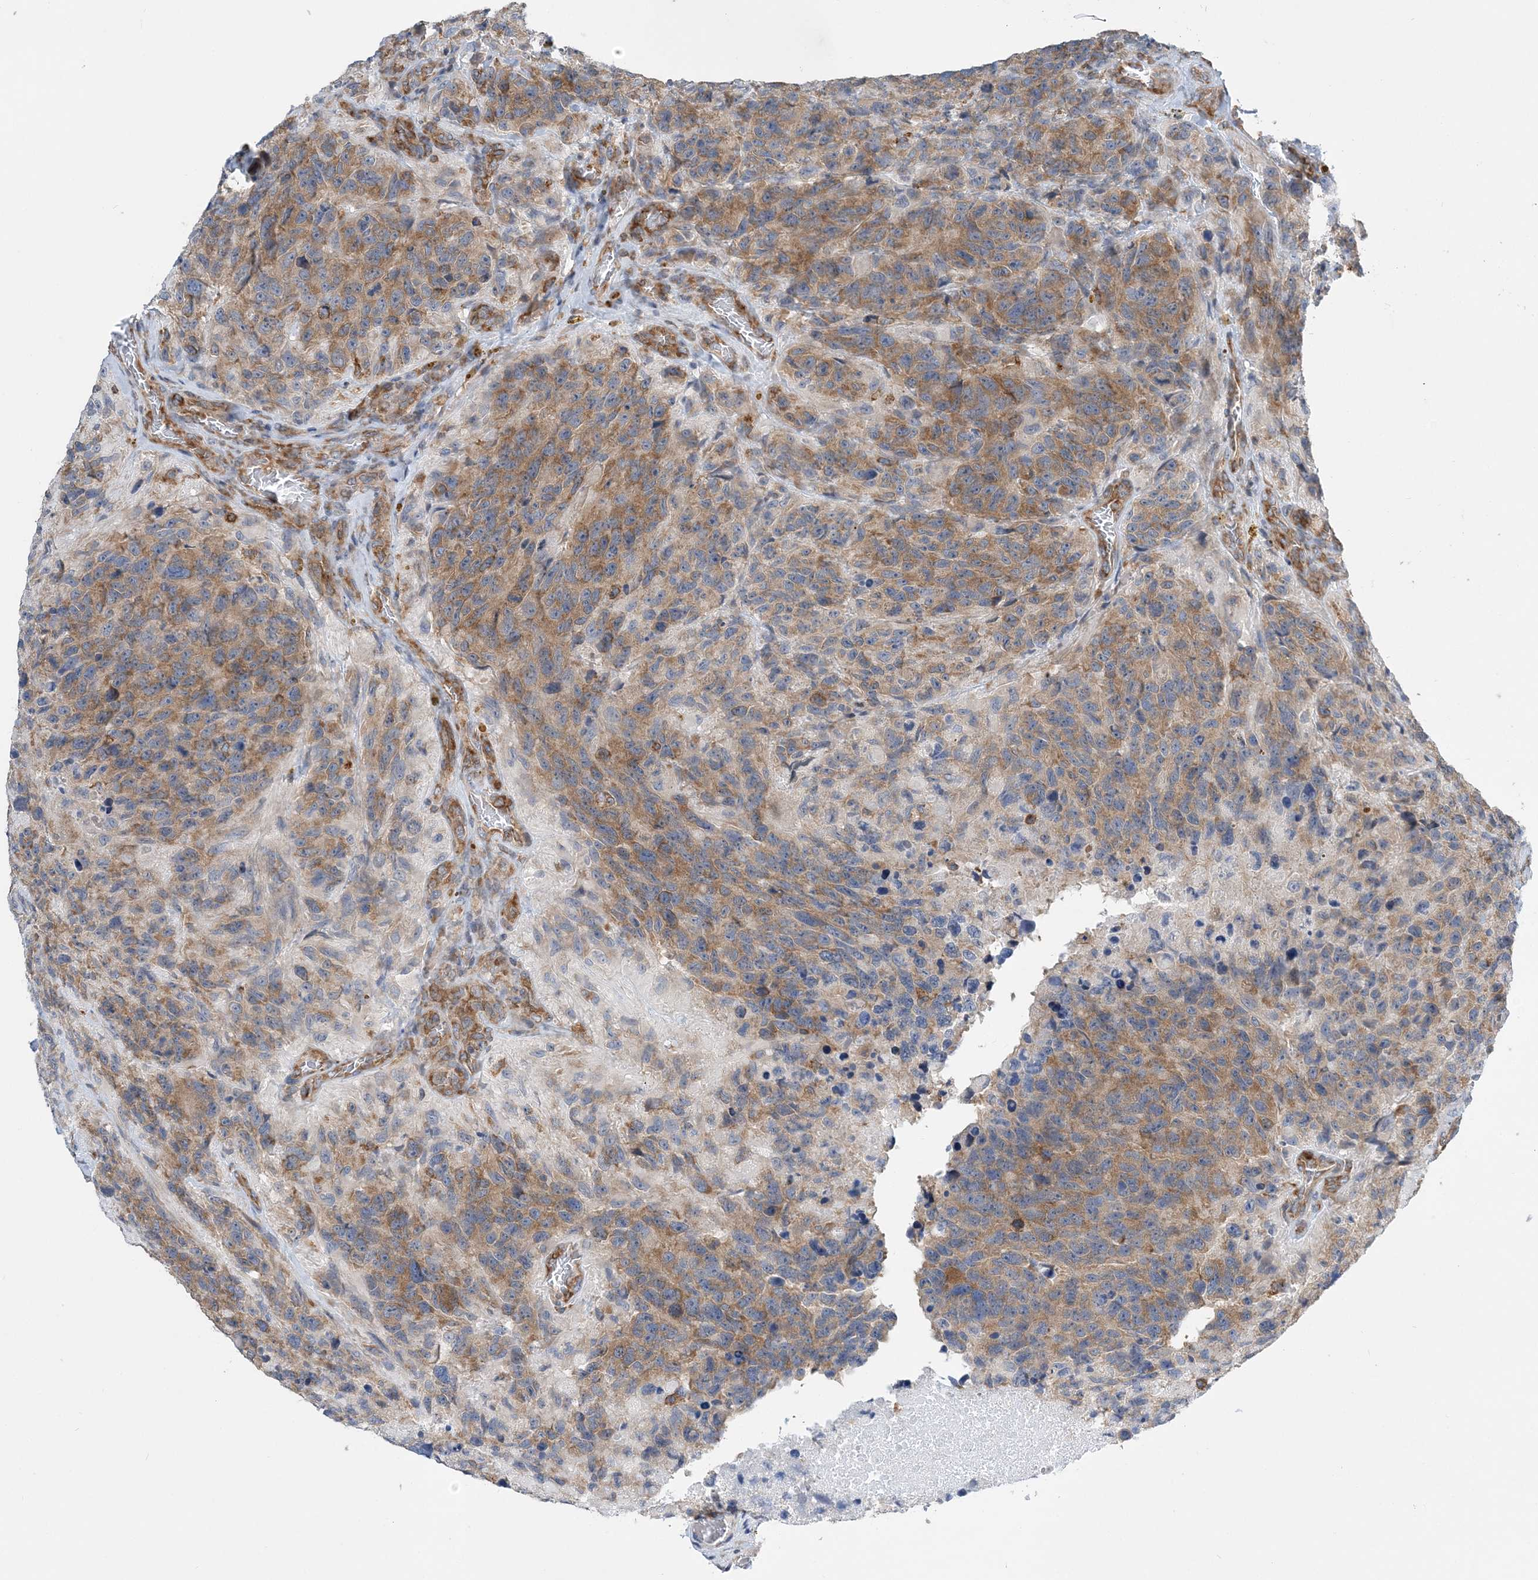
{"staining": {"intensity": "moderate", "quantity": ">75%", "location": "cytoplasmic/membranous"}, "tissue": "glioma", "cell_type": "Tumor cells", "image_type": "cancer", "snomed": [{"axis": "morphology", "description": "Glioma, malignant, High grade"}, {"axis": "topography", "description": "Brain"}], "caption": "Immunohistochemical staining of human glioma exhibits medium levels of moderate cytoplasmic/membranous staining in approximately >75% of tumor cells. (DAB (3,3'-diaminobenzidine) = brown stain, brightfield microscopy at high magnification).", "gene": "LARP4B", "patient": {"sex": "male", "age": 69}}